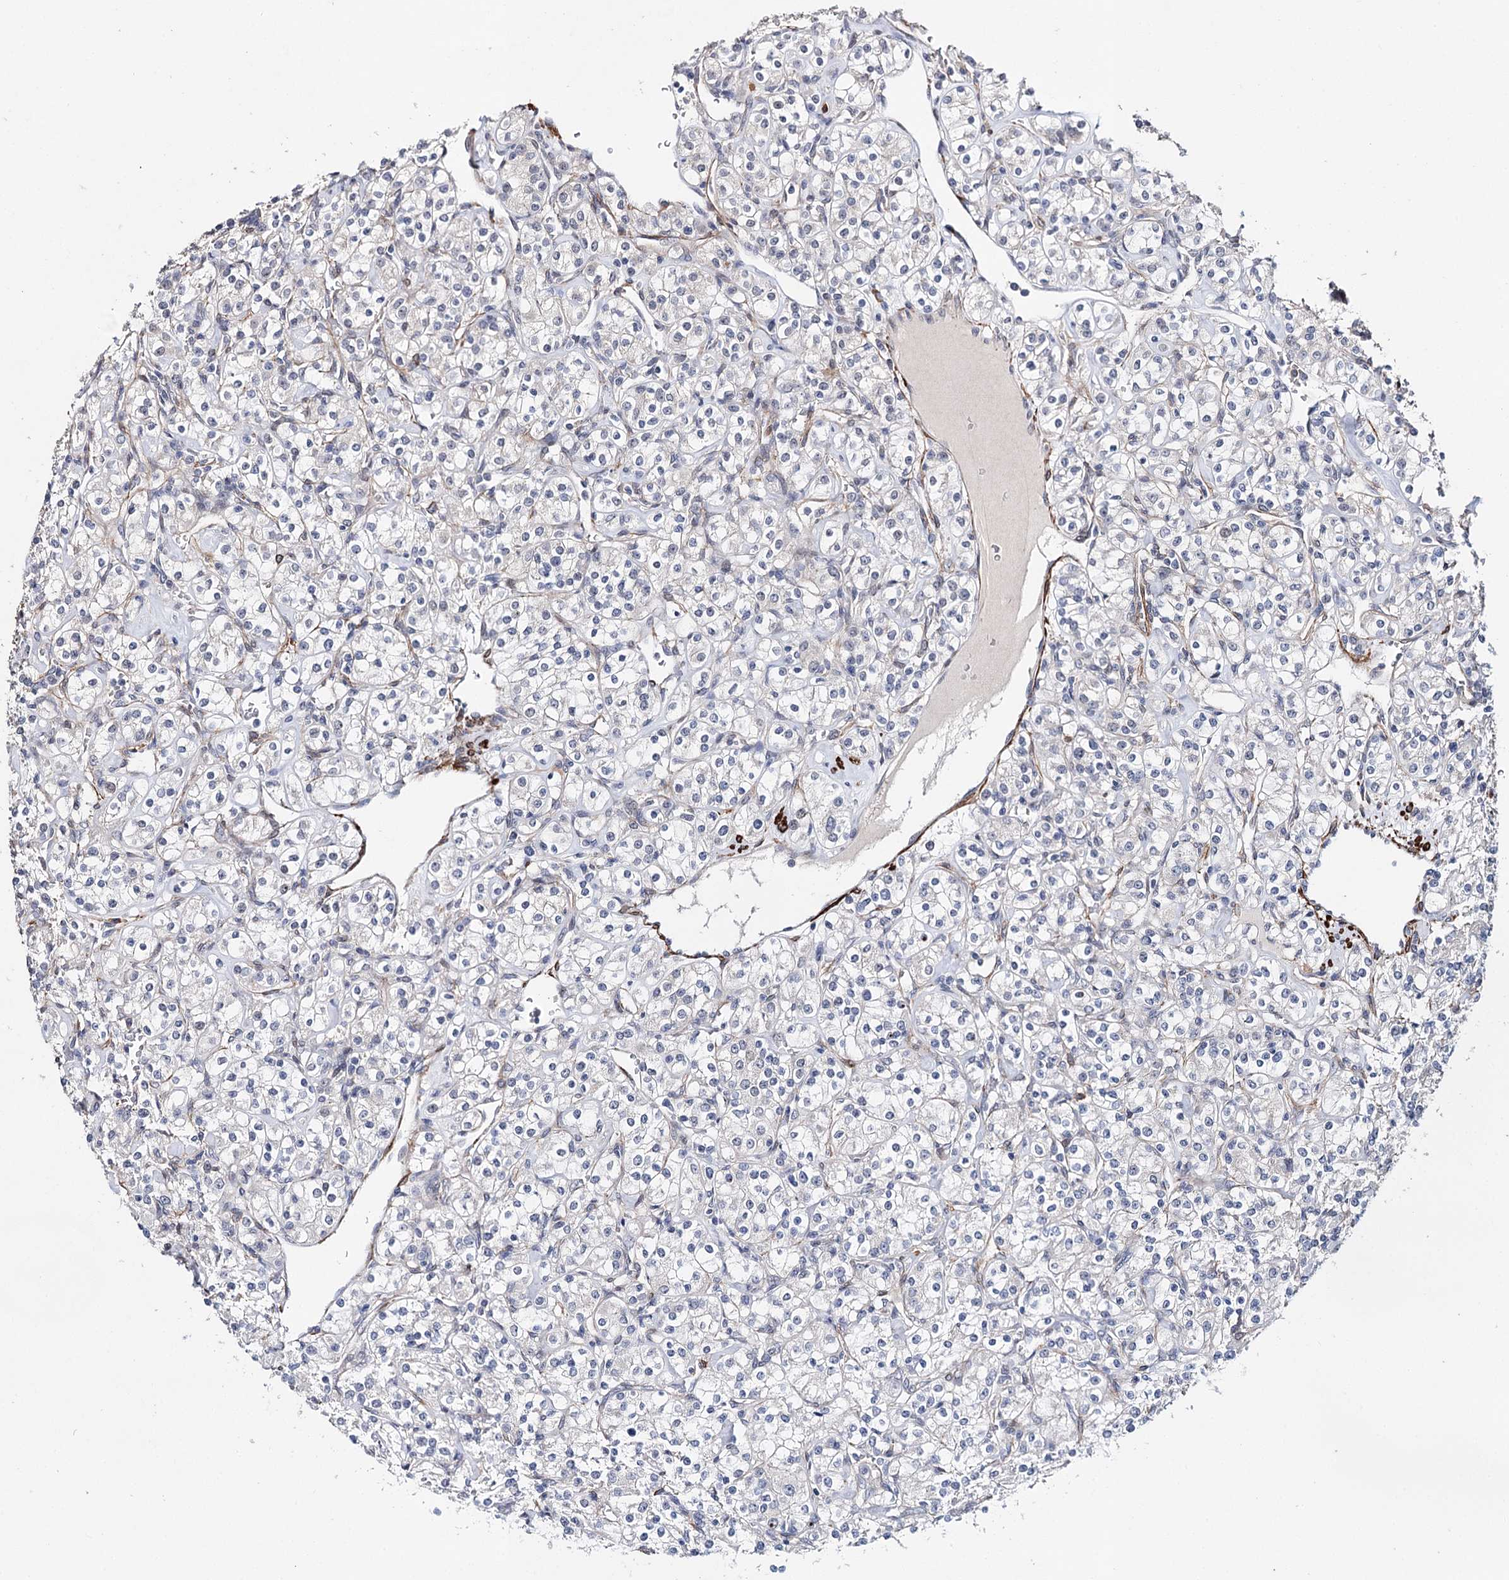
{"staining": {"intensity": "negative", "quantity": "none", "location": "none"}, "tissue": "renal cancer", "cell_type": "Tumor cells", "image_type": "cancer", "snomed": [{"axis": "morphology", "description": "Adenocarcinoma, NOS"}, {"axis": "topography", "description": "Kidney"}], "caption": "This is an immunohistochemistry histopathology image of renal adenocarcinoma. There is no positivity in tumor cells.", "gene": "CFAP46", "patient": {"sex": "male", "age": 77}}